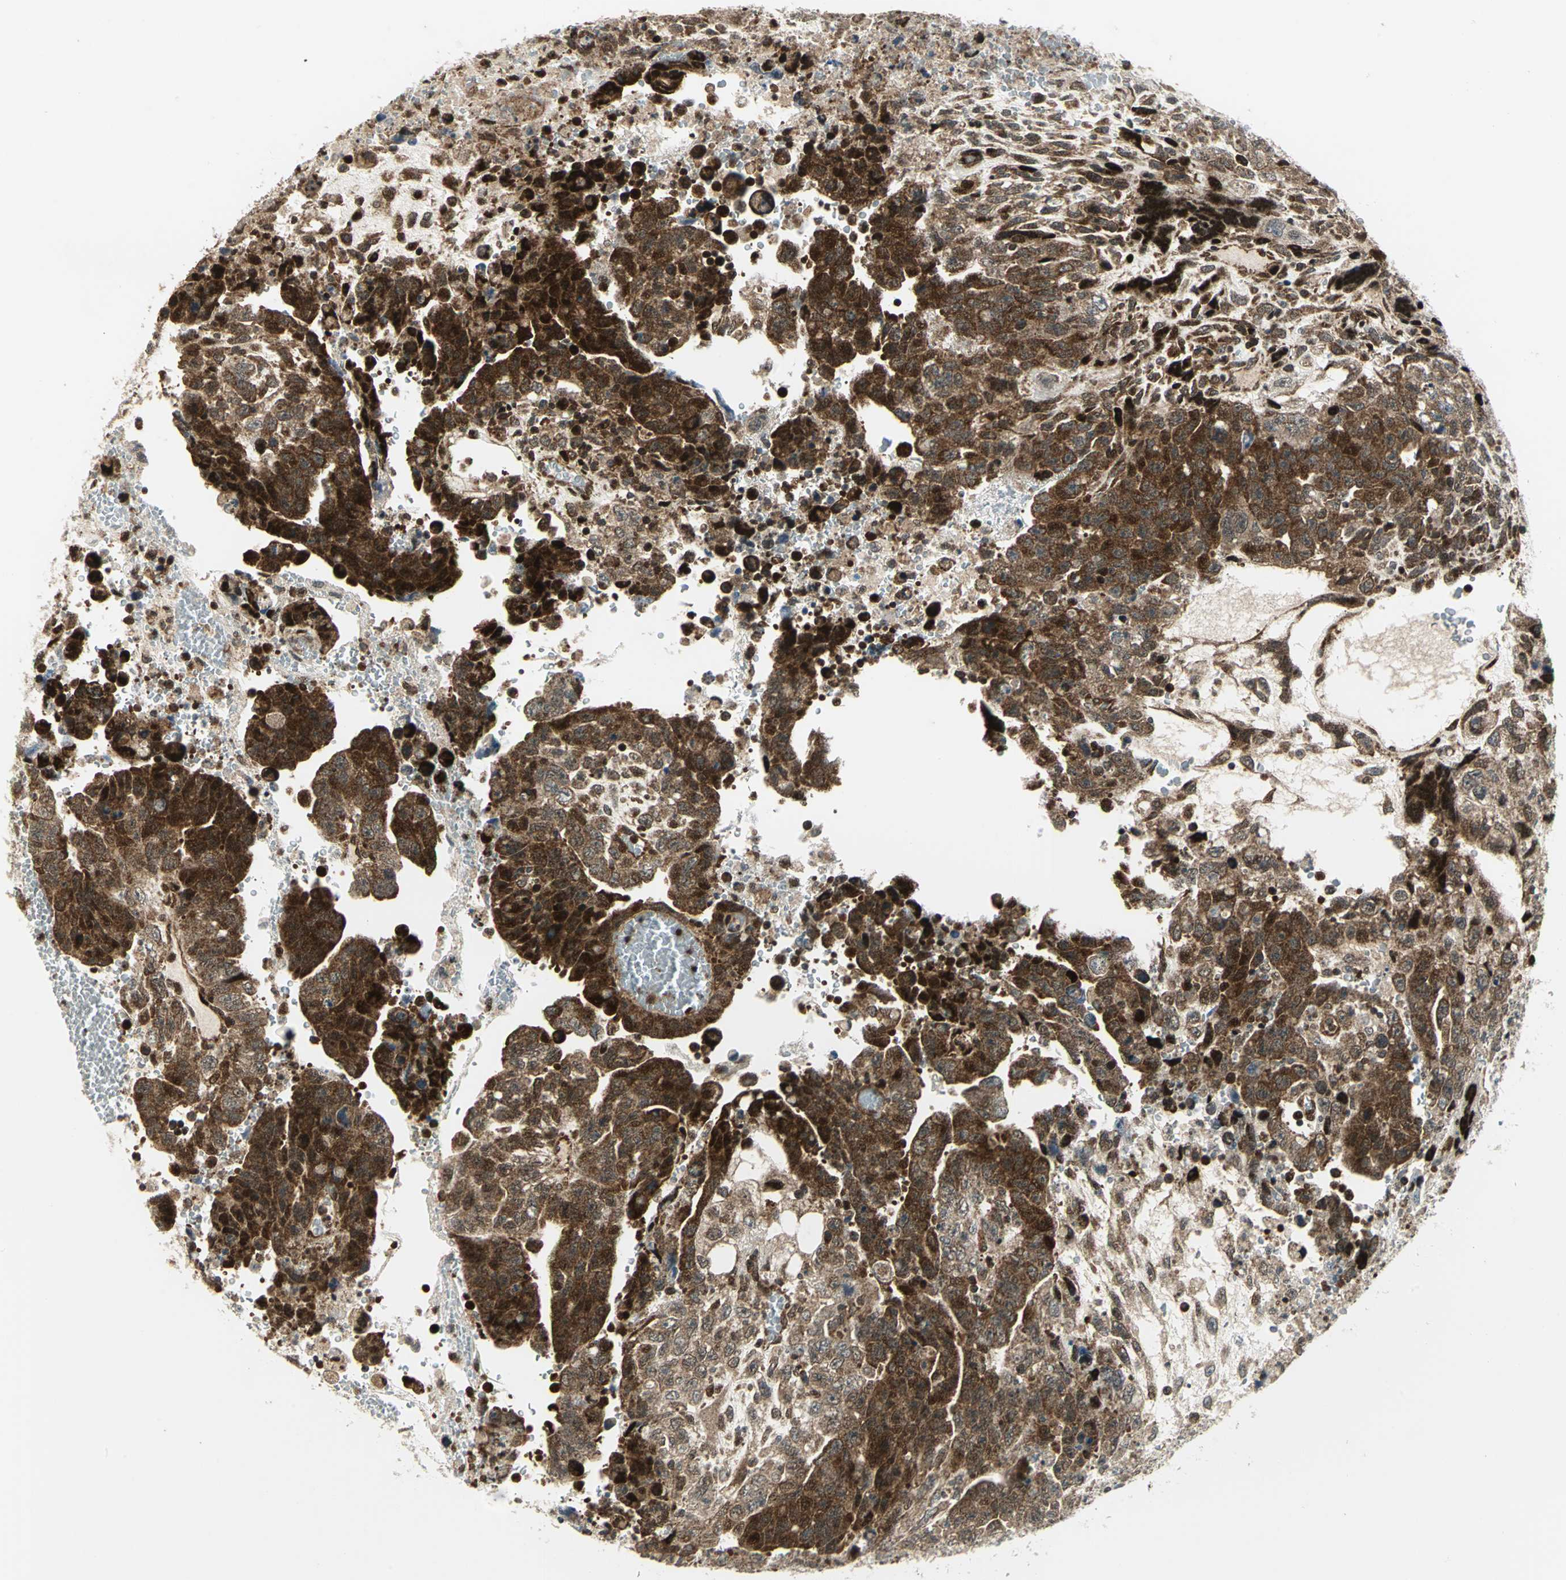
{"staining": {"intensity": "strong", "quantity": ">75%", "location": "cytoplasmic/membranous,nuclear"}, "tissue": "testis cancer", "cell_type": "Tumor cells", "image_type": "cancer", "snomed": [{"axis": "morphology", "description": "Carcinoma, Embryonal, NOS"}, {"axis": "topography", "description": "Testis"}], "caption": "A histopathology image showing strong cytoplasmic/membranous and nuclear positivity in about >75% of tumor cells in embryonal carcinoma (testis), as visualized by brown immunohistochemical staining.", "gene": "COPS5", "patient": {"sex": "male", "age": 28}}